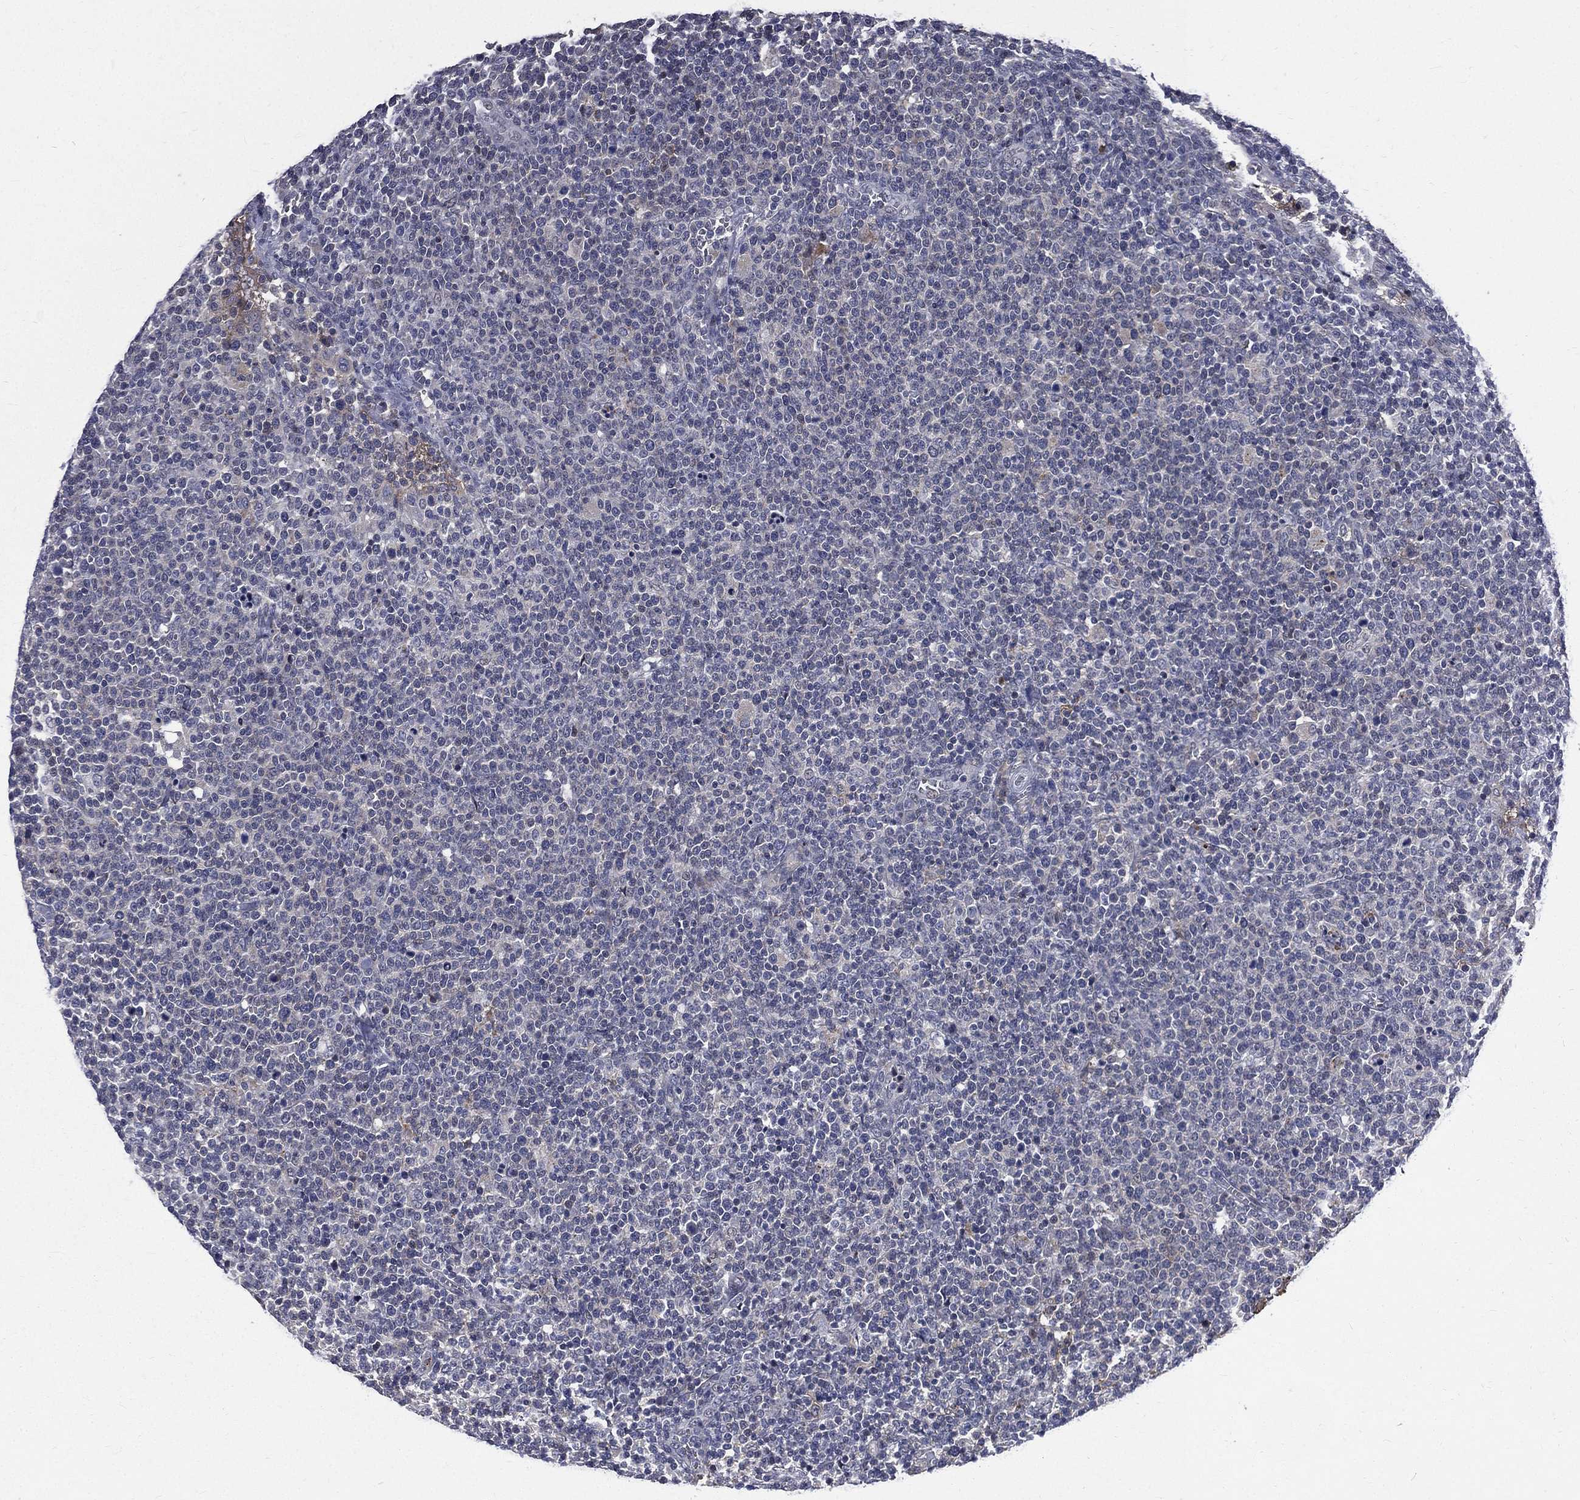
{"staining": {"intensity": "negative", "quantity": "none", "location": "none"}, "tissue": "lymphoma", "cell_type": "Tumor cells", "image_type": "cancer", "snomed": [{"axis": "morphology", "description": "Malignant lymphoma, non-Hodgkin's type, High grade"}, {"axis": "topography", "description": "Lymph node"}], "caption": "High-grade malignant lymphoma, non-Hodgkin's type was stained to show a protein in brown. There is no significant staining in tumor cells.", "gene": "FGG", "patient": {"sex": "male", "age": 61}}